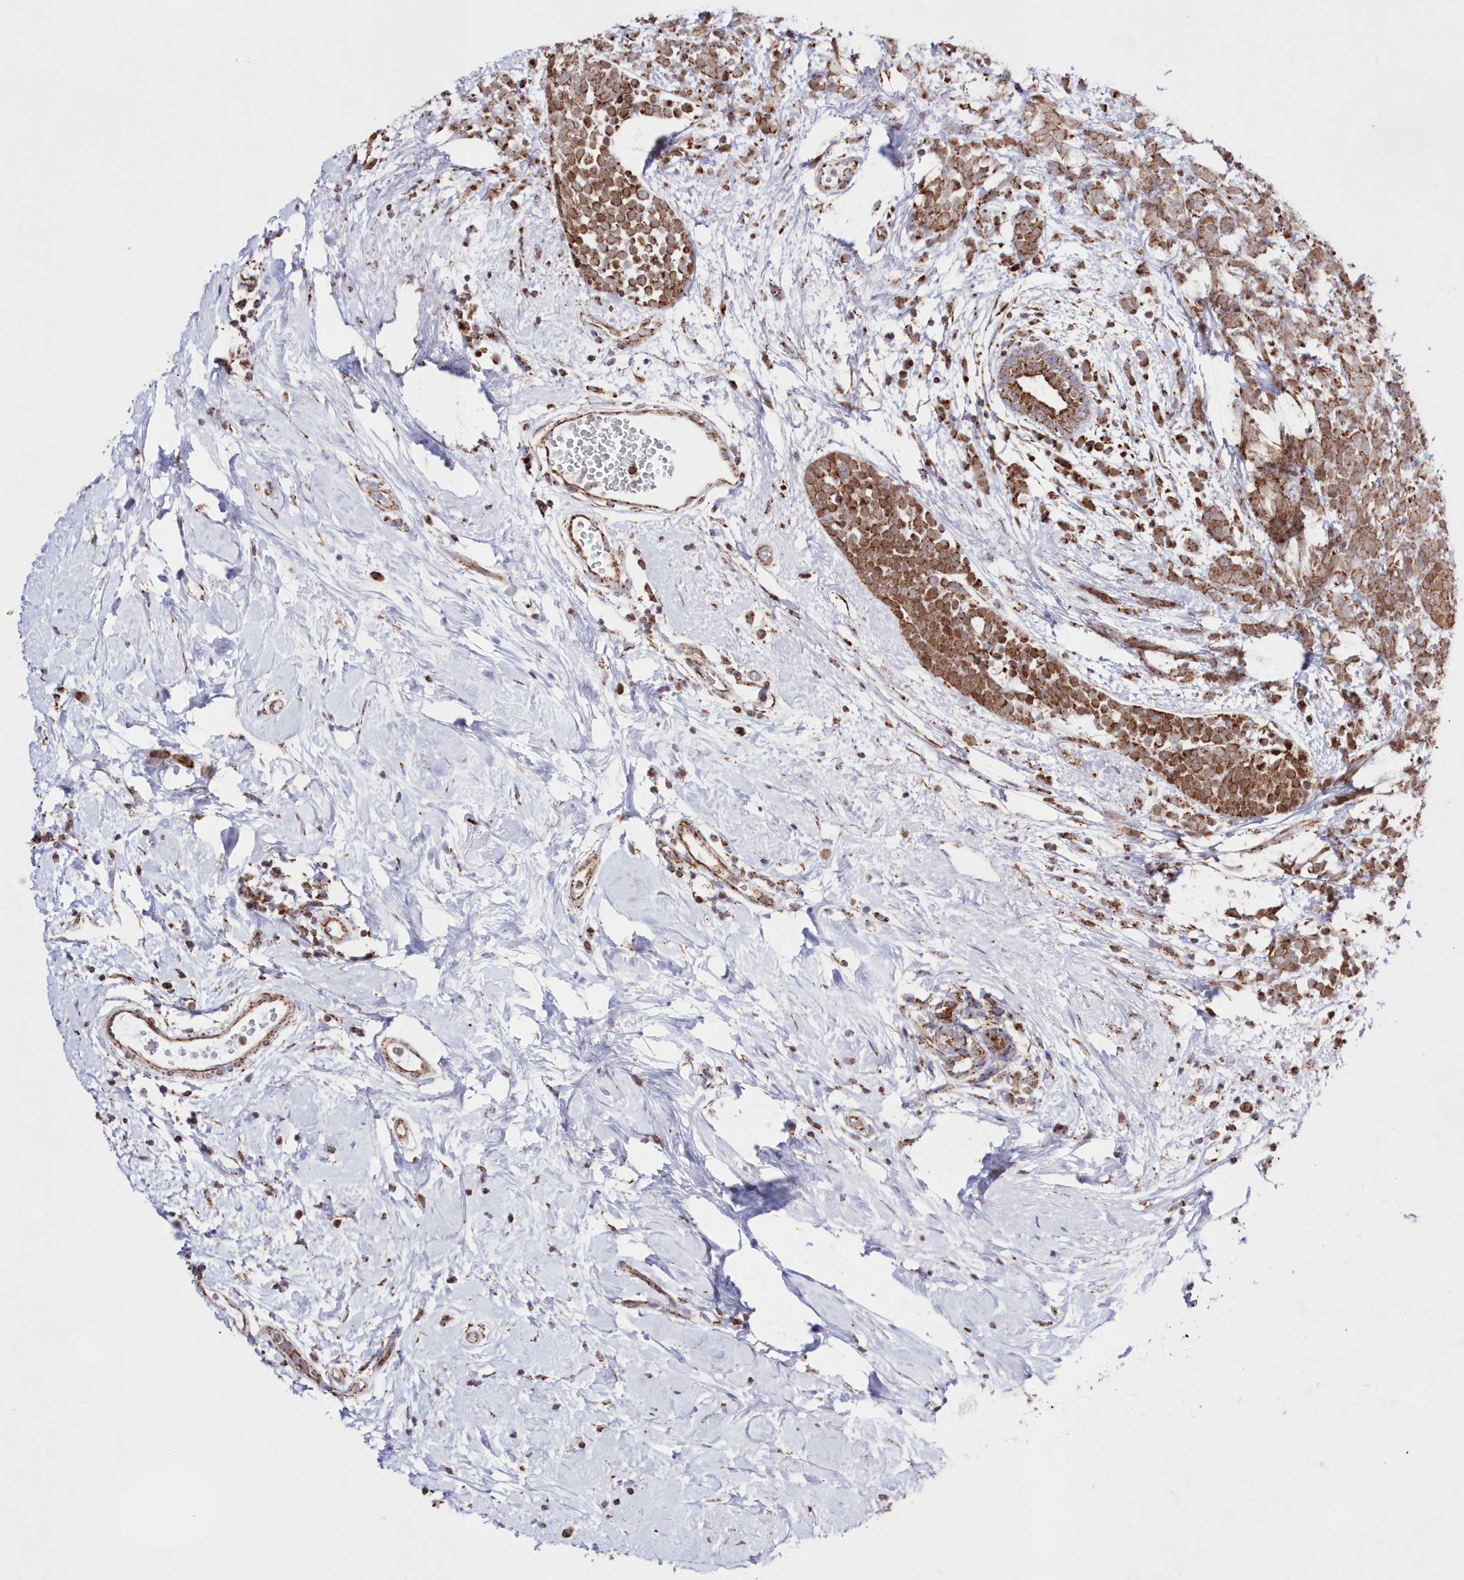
{"staining": {"intensity": "moderate", "quantity": ">75%", "location": "cytoplasmic/membranous"}, "tissue": "breast cancer", "cell_type": "Tumor cells", "image_type": "cancer", "snomed": [{"axis": "morphology", "description": "Lobular carcinoma"}, {"axis": "topography", "description": "Breast"}], "caption": "Immunohistochemical staining of lobular carcinoma (breast) exhibits moderate cytoplasmic/membranous protein expression in about >75% of tumor cells. The staining was performed using DAB (3,3'-diaminobenzidine) to visualize the protein expression in brown, while the nuclei were stained in blue with hematoxylin (Magnification: 20x).", "gene": "HADHB", "patient": {"sex": "female", "age": 58}}